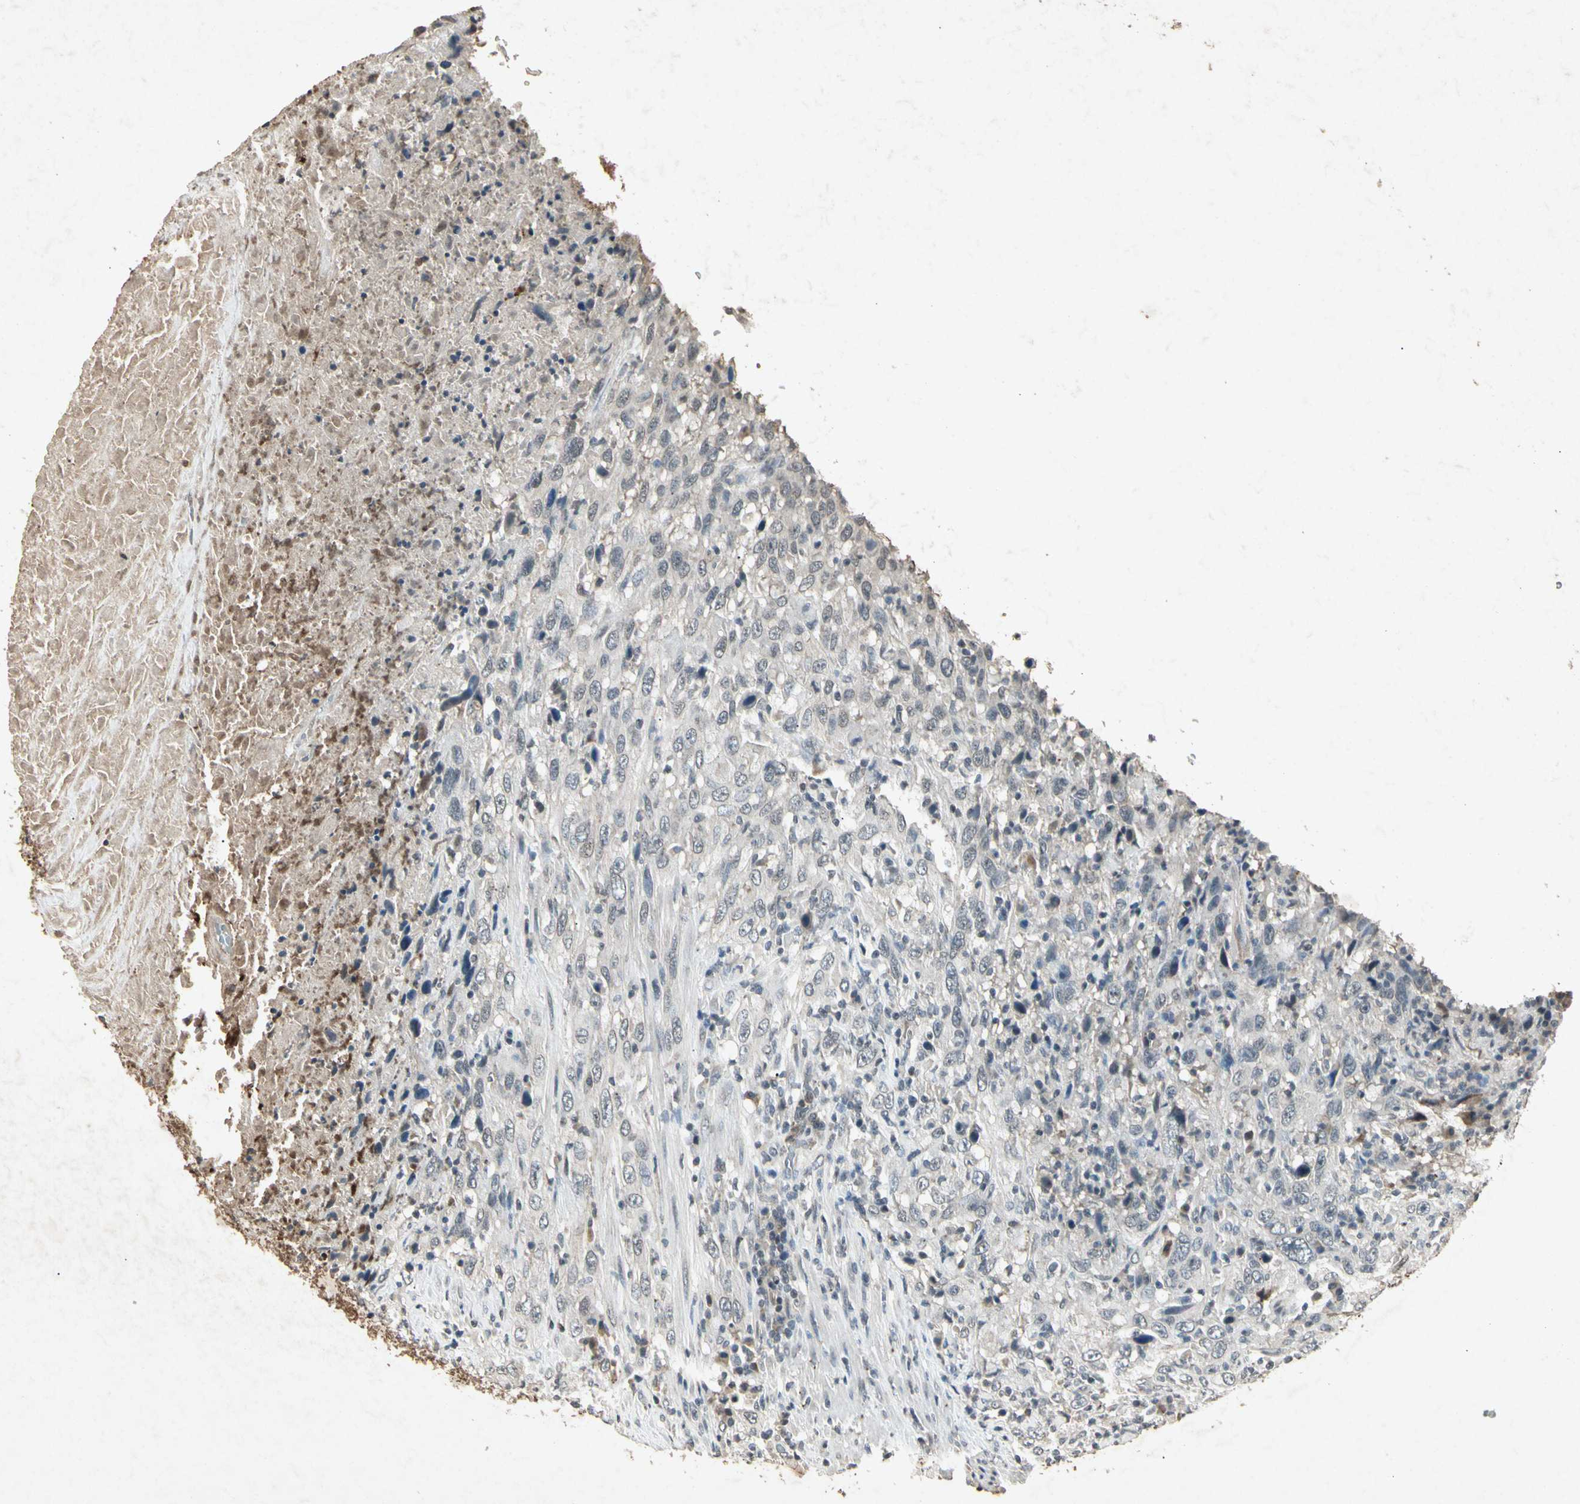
{"staining": {"intensity": "negative", "quantity": "none", "location": "none"}, "tissue": "urothelial cancer", "cell_type": "Tumor cells", "image_type": "cancer", "snomed": [{"axis": "morphology", "description": "Urothelial carcinoma, High grade"}, {"axis": "topography", "description": "Urinary bladder"}], "caption": "A photomicrograph of human high-grade urothelial carcinoma is negative for staining in tumor cells. (Immunohistochemistry (ihc), brightfield microscopy, high magnification).", "gene": "CP", "patient": {"sex": "male", "age": 61}}